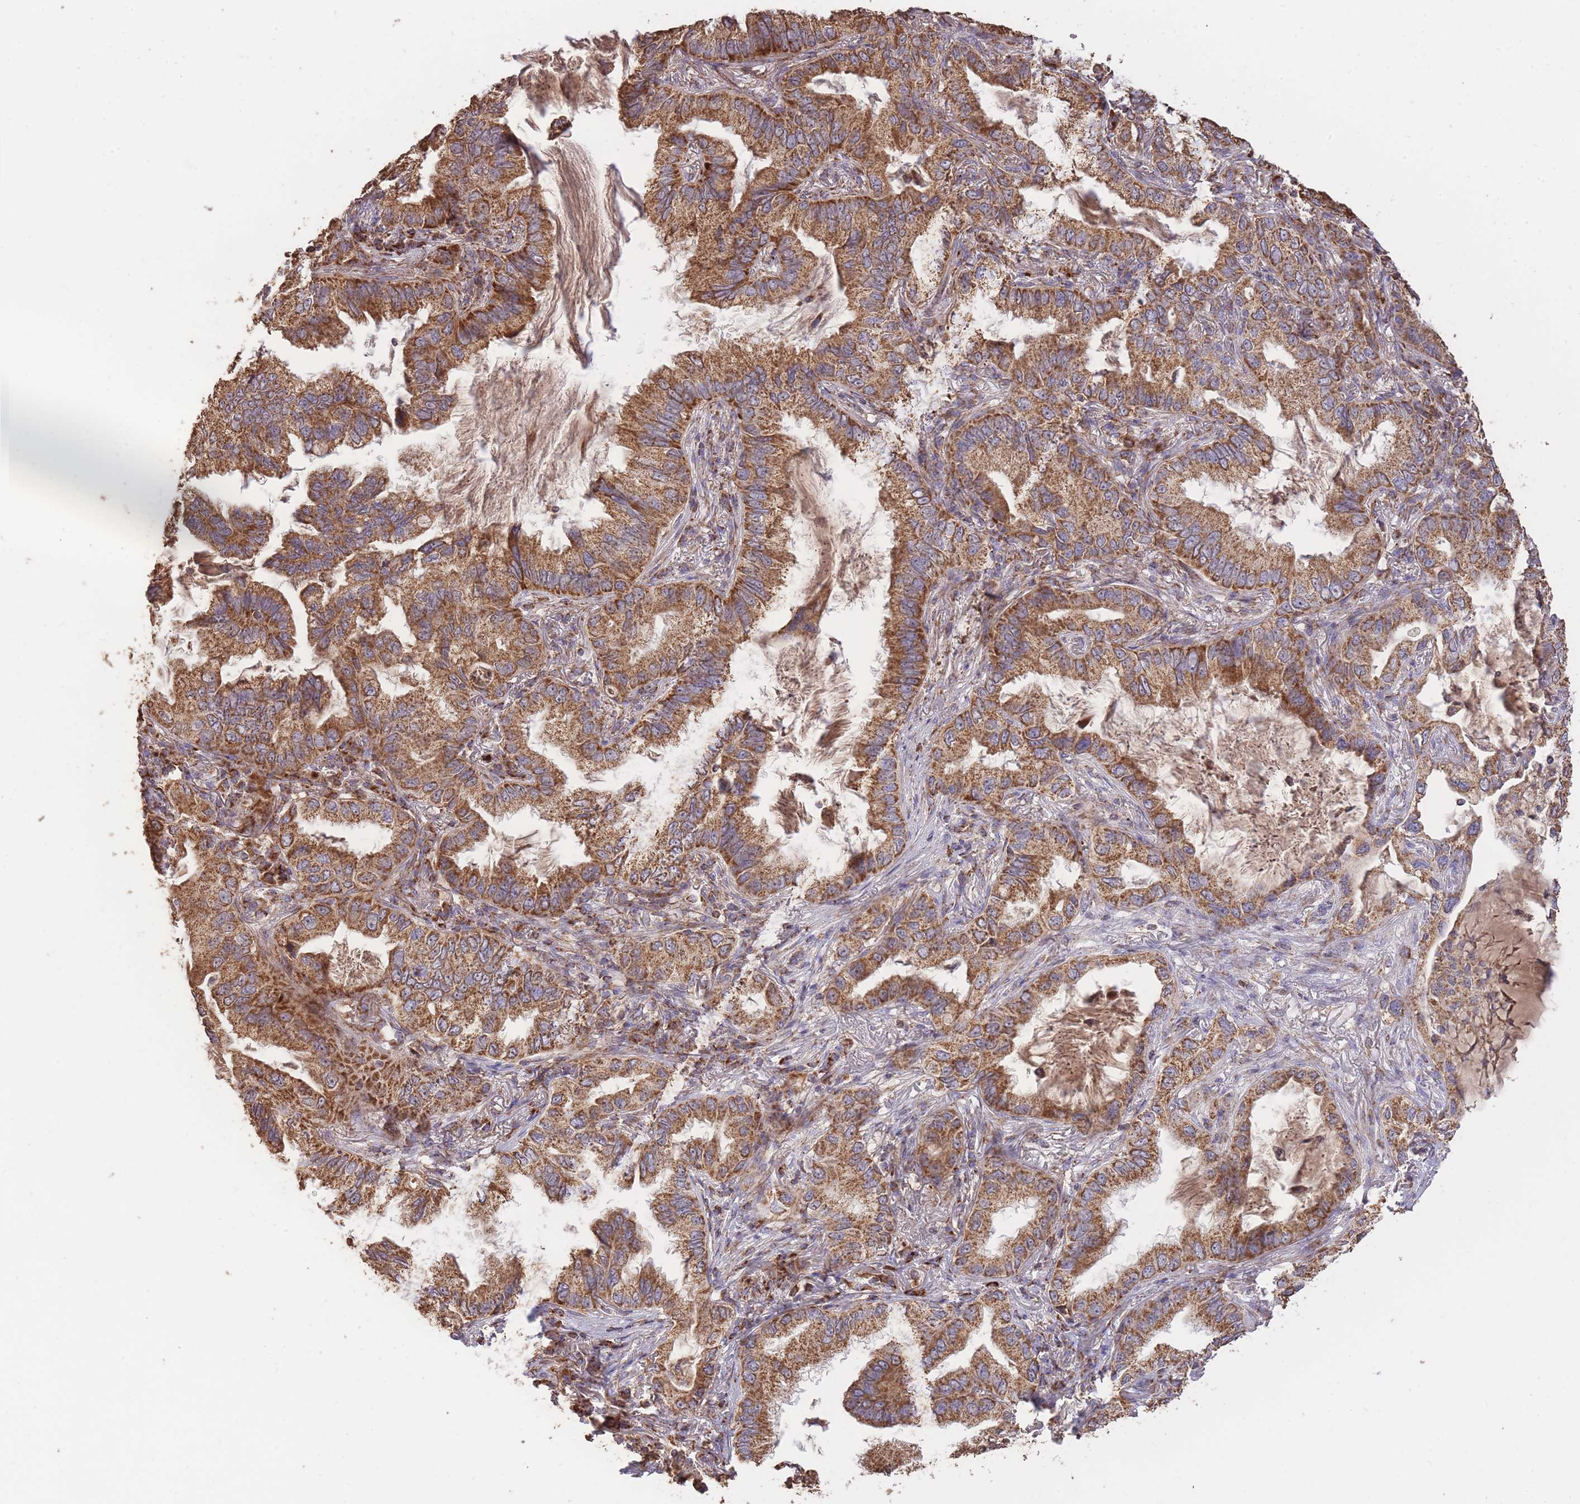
{"staining": {"intensity": "strong", "quantity": ">75%", "location": "cytoplasmic/membranous"}, "tissue": "lung cancer", "cell_type": "Tumor cells", "image_type": "cancer", "snomed": [{"axis": "morphology", "description": "Adenocarcinoma, NOS"}, {"axis": "topography", "description": "Lung"}], "caption": "Immunohistochemistry (IHC) histopathology image of neoplastic tissue: lung adenocarcinoma stained using immunohistochemistry displays high levels of strong protein expression localized specifically in the cytoplasmic/membranous of tumor cells, appearing as a cytoplasmic/membranous brown color.", "gene": "PREP", "patient": {"sex": "female", "age": 69}}